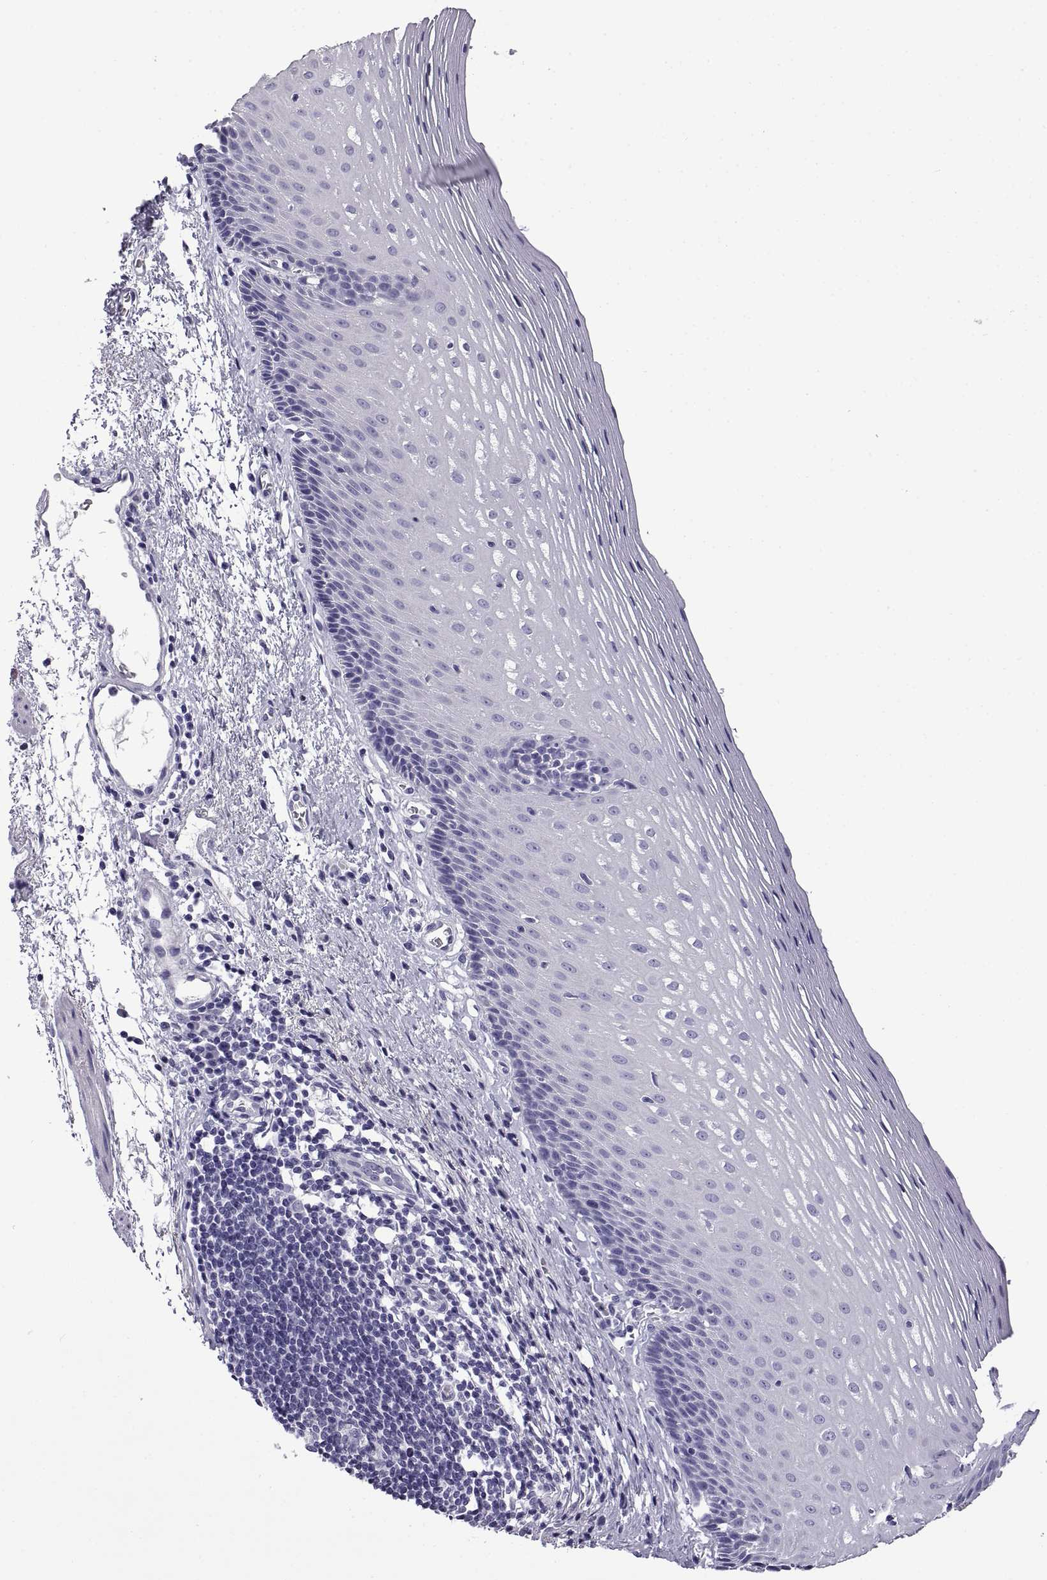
{"staining": {"intensity": "negative", "quantity": "none", "location": "none"}, "tissue": "esophagus", "cell_type": "Squamous epithelial cells", "image_type": "normal", "snomed": [{"axis": "morphology", "description": "Normal tissue, NOS"}, {"axis": "topography", "description": "Esophagus"}], "caption": "Immunohistochemistry (IHC) micrograph of benign human esophagus stained for a protein (brown), which demonstrates no positivity in squamous epithelial cells.", "gene": "CRISP1", "patient": {"sex": "male", "age": 76}}